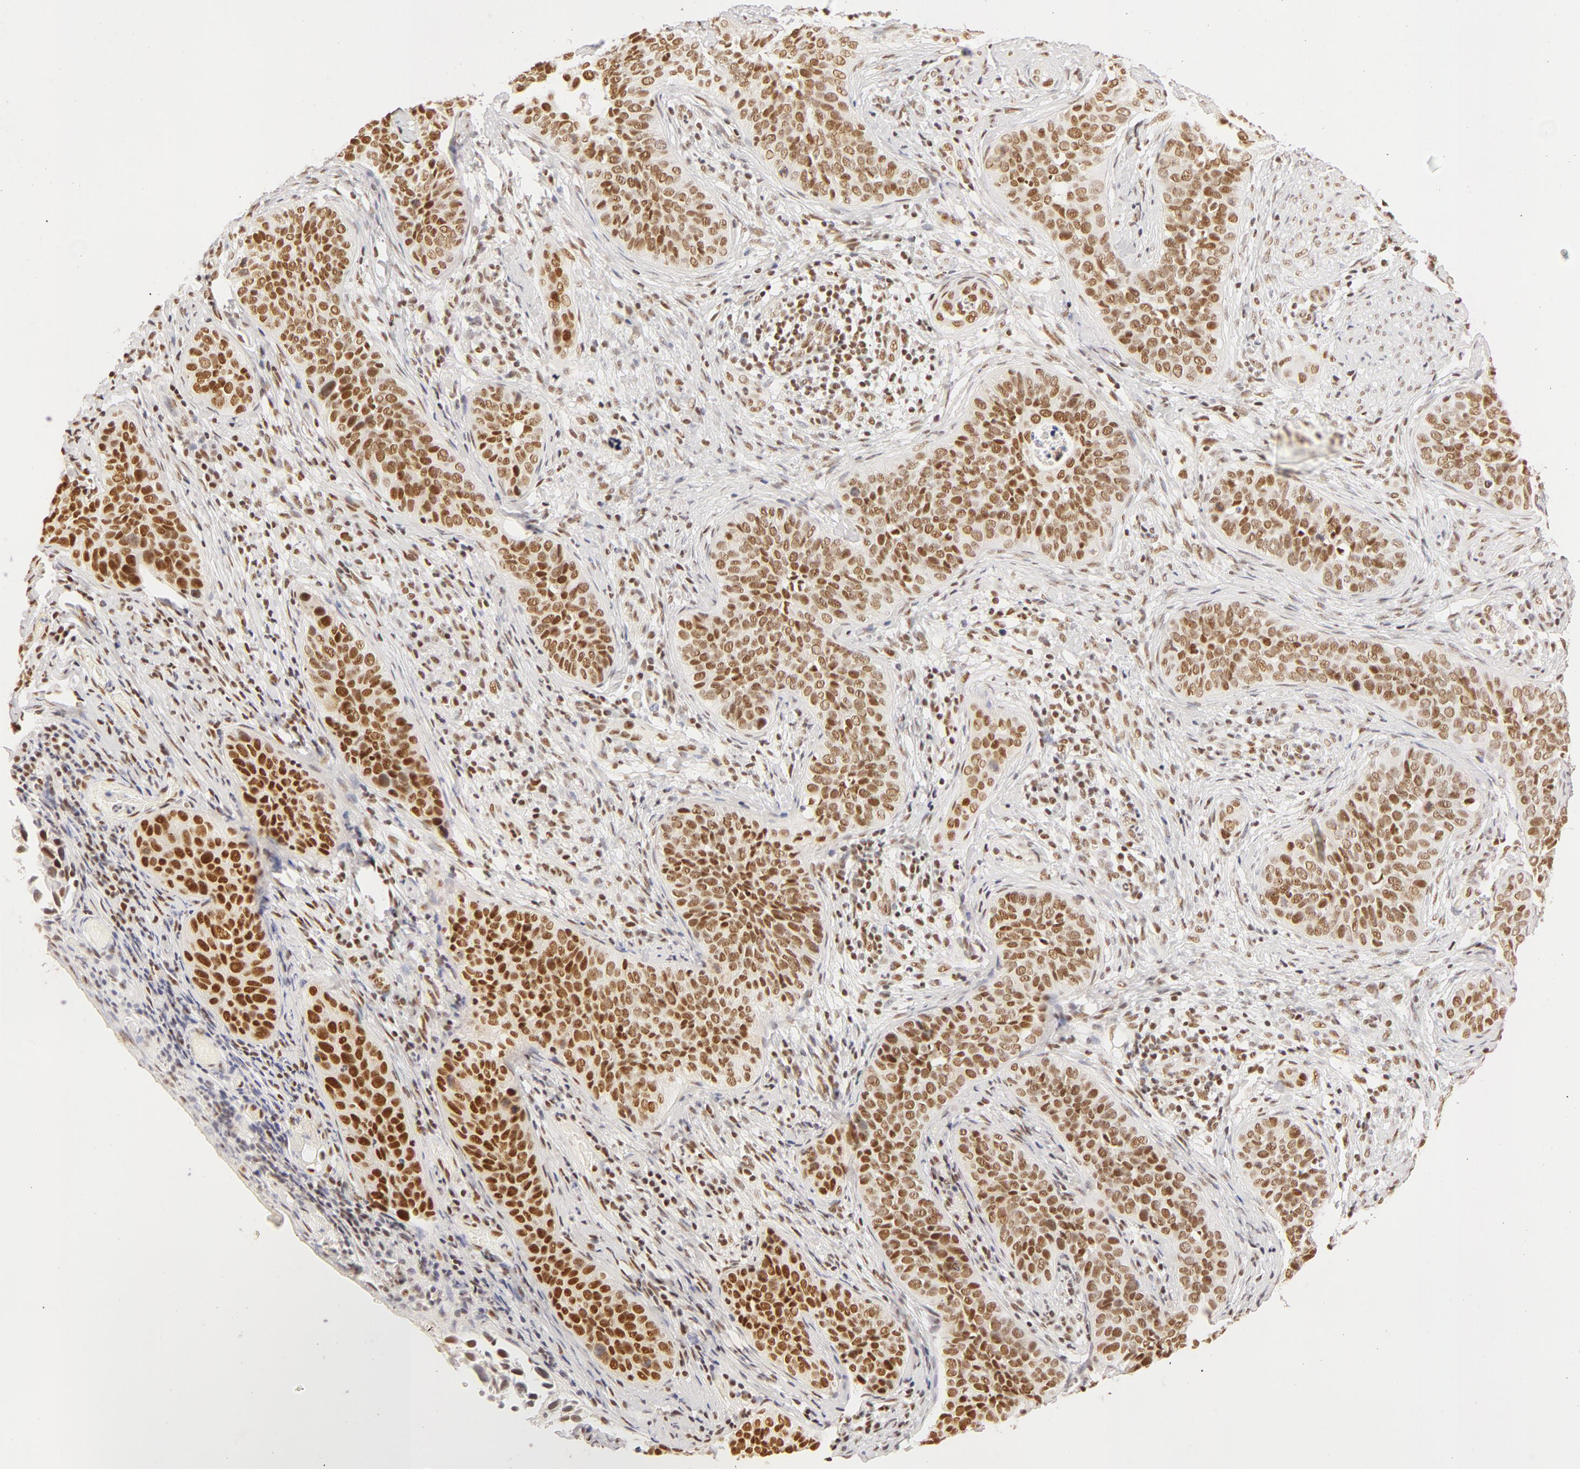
{"staining": {"intensity": "moderate", "quantity": ">75%", "location": "nuclear"}, "tissue": "cervical cancer", "cell_type": "Tumor cells", "image_type": "cancer", "snomed": [{"axis": "morphology", "description": "Squamous cell carcinoma, NOS"}, {"axis": "topography", "description": "Cervix"}], "caption": "Protein staining exhibits moderate nuclear positivity in about >75% of tumor cells in cervical cancer (squamous cell carcinoma).", "gene": "RBM39", "patient": {"sex": "female", "age": 31}}